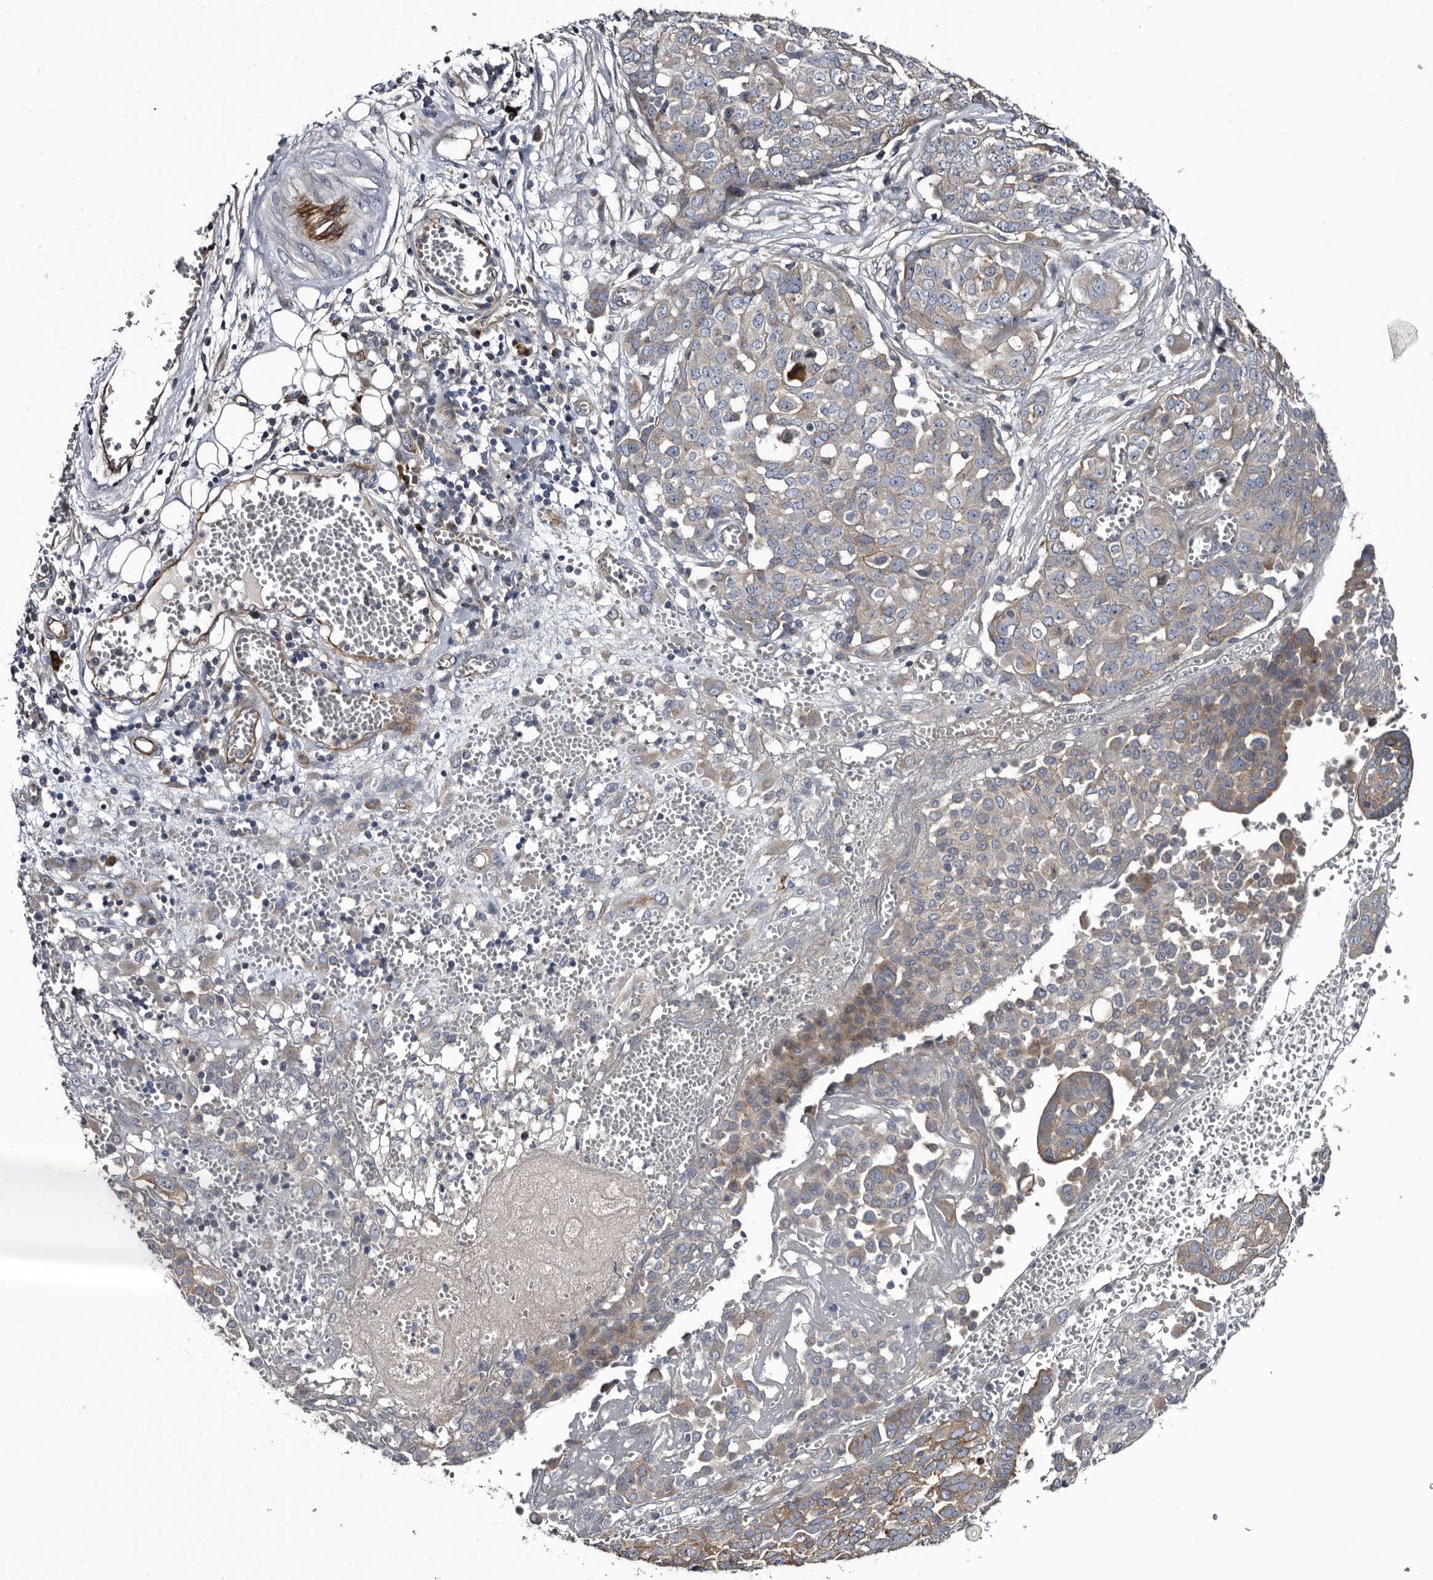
{"staining": {"intensity": "moderate", "quantity": "<25%", "location": "cytoplasmic/membranous"}, "tissue": "ovarian cancer", "cell_type": "Tumor cells", "image_type": "cancer", "snomed": [{"axis": "morphology", "description": "Cystadenocarcinoma, serous, NOS"}, {"axis": "topography", "description": "Soft tissue"}, {"axis": "topography", "description": "Ovary"}], "caption": "The histopathology image exhibits staining of serous cystadenocarcinoma (ovarian), revealing moderate cytoplasmic/membranous protein expression (brown color) within tumor cells. (DAB (3,3'-diaminobenzidine) = brown stain, brightfield microscopy at high magnification).", "gene": "TSPAN17", "patient": {"sex": "female", "age": 57}}